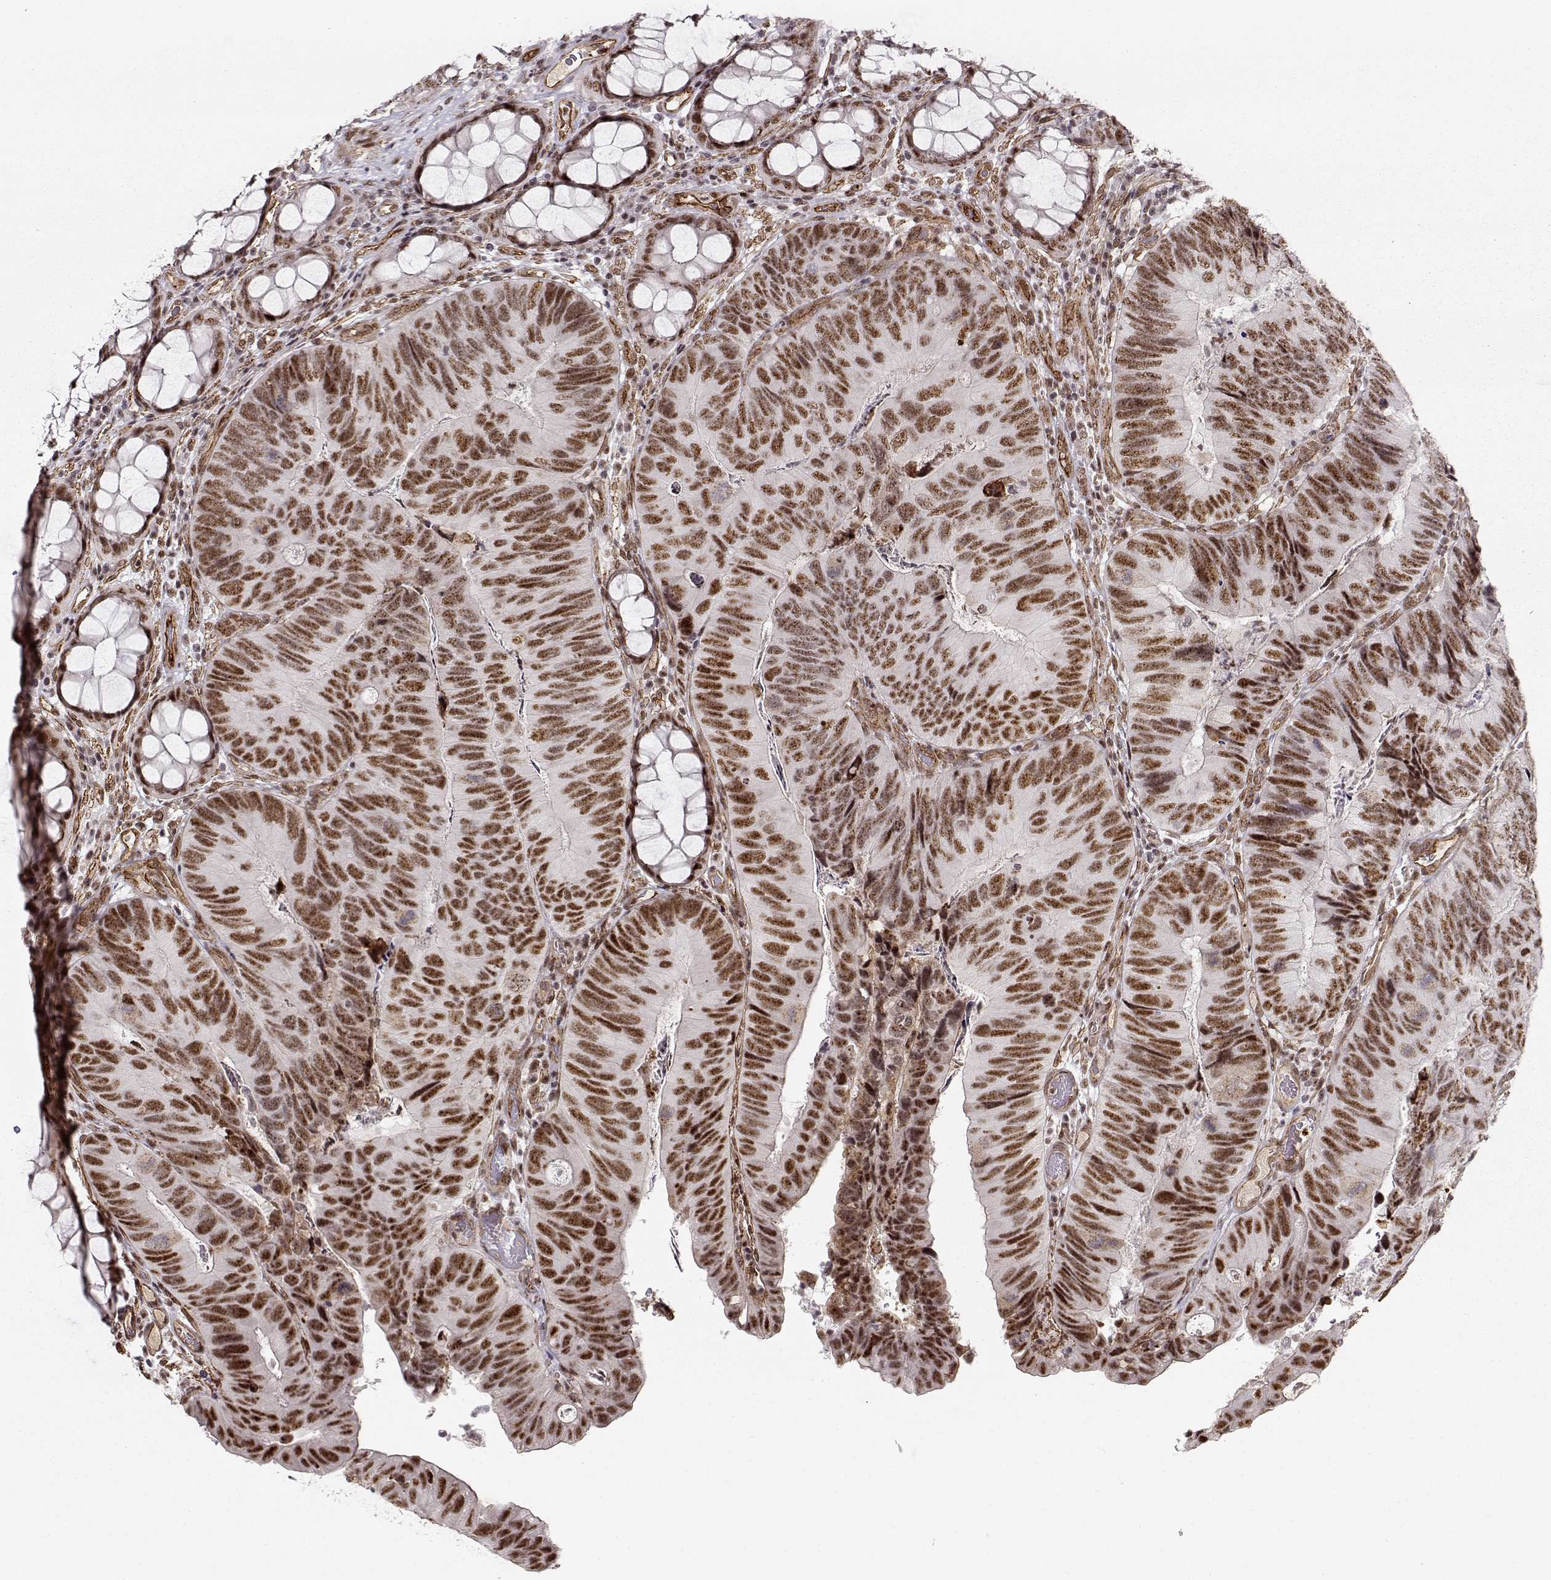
{"staining": {"intensity": "strong", "quantity": ">75%", "location": "nuclear"}, "tissue": "colorectal cancer", "cell_type": "Tumor cells", "image_type": "cancer", "snomed": [{"axis": "morphology", "description": "Adenocarcinoma, NOS"}, {"axis": "topography", "description": "Colon"}], "caption": "IHC photomicrograph of colorectal cancer stained for a protein (brown), which exhibits high levels of strong nuclear positivity in about >75% of tumor cells.", "gene": "CIR1", "patient": {"sex": "female", "age": 67}}